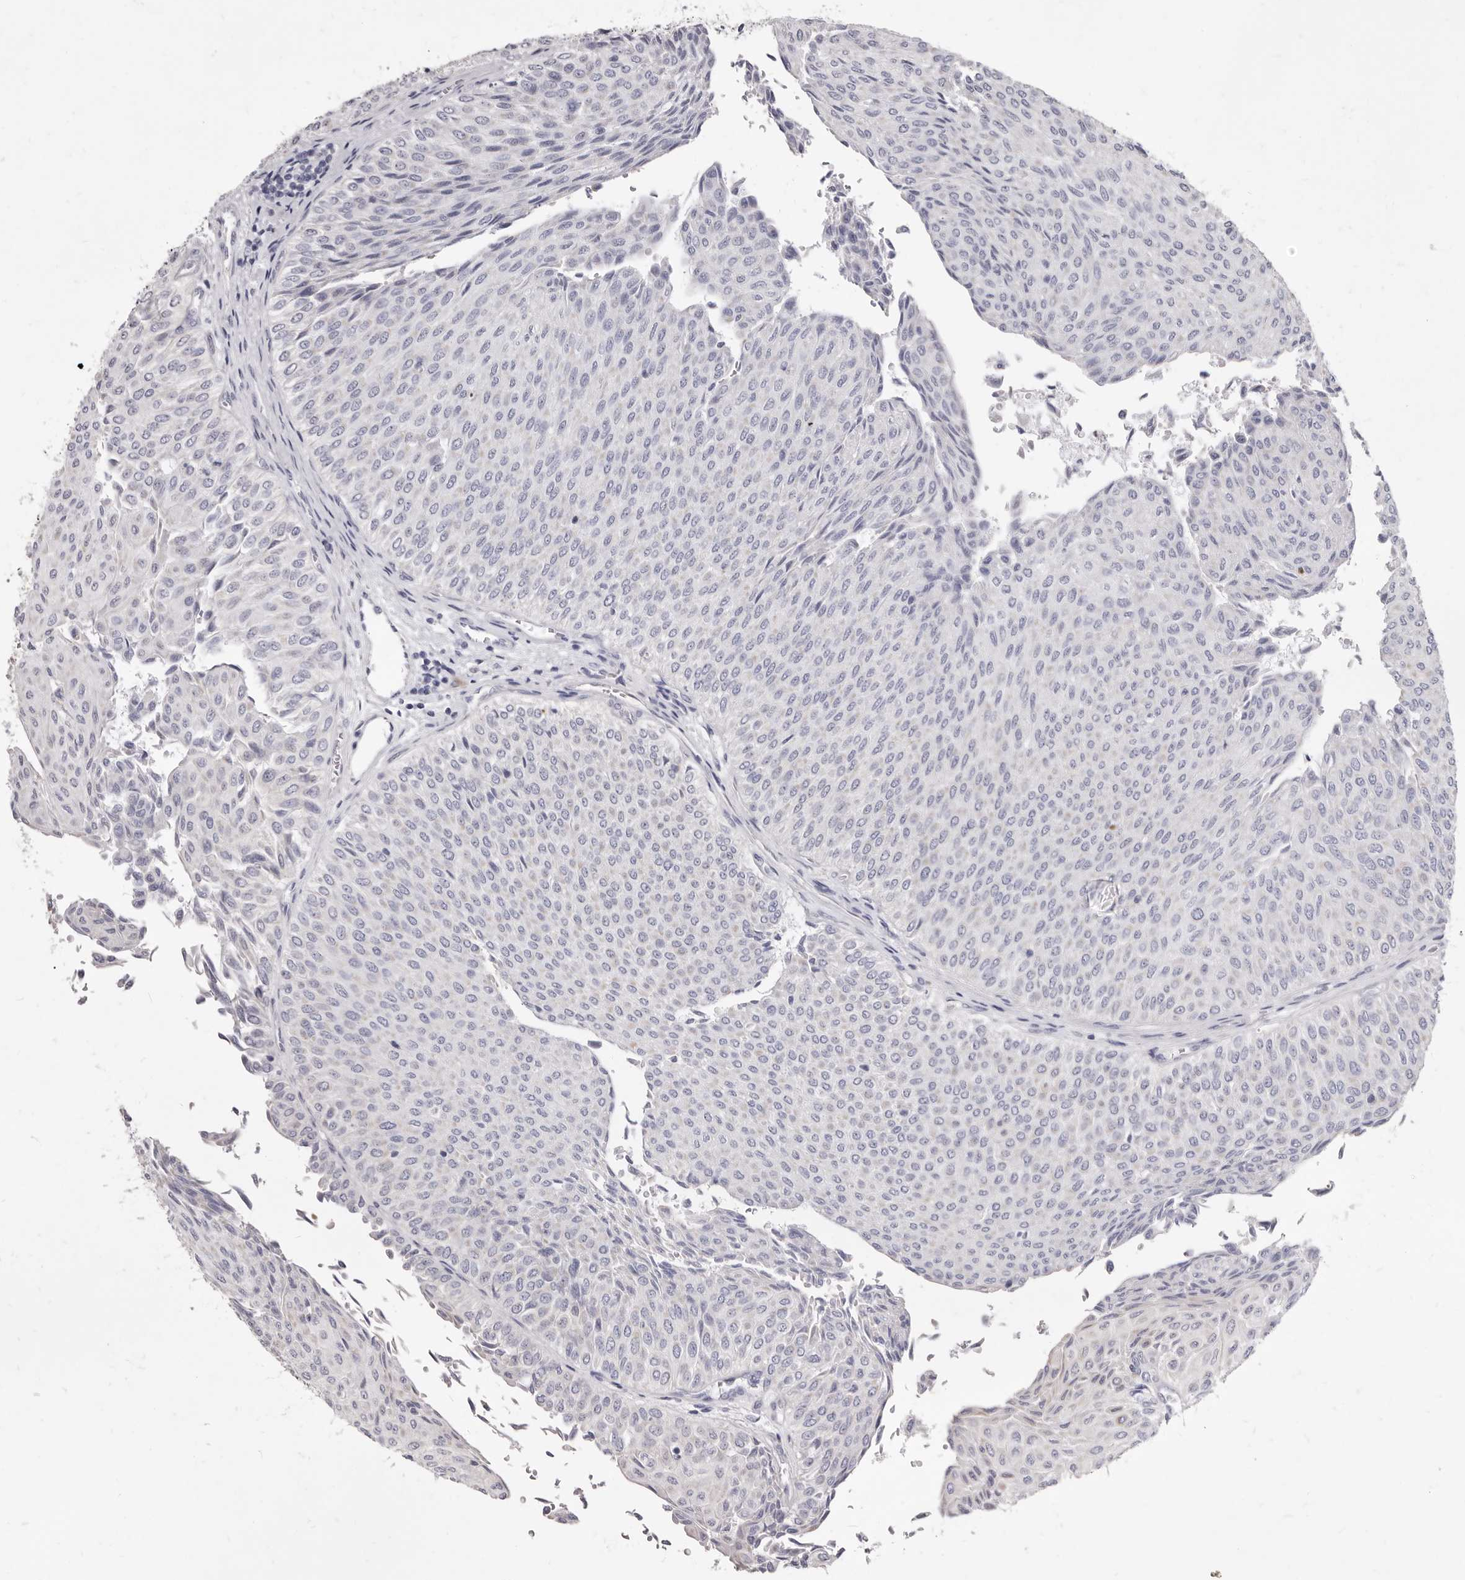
{"staining": {"intensity": "negative", "quantity": "none", "location": "none"}, "tissue": "urothelial cancer", "cell_type": "Tumor cells", "image_type": "cancer", "snomed": [{"axis": "morphology", "description": "Urothelial carcinoma, Low grade"}, {"axis": "topography", "description": "Urinary bladder"}], "caption": "There is no significant expression in tumor cells of urothelial carcinoma (low-grade).", "gene": "CYP2E1", "patient": {"sex": "male", "age": 78}}